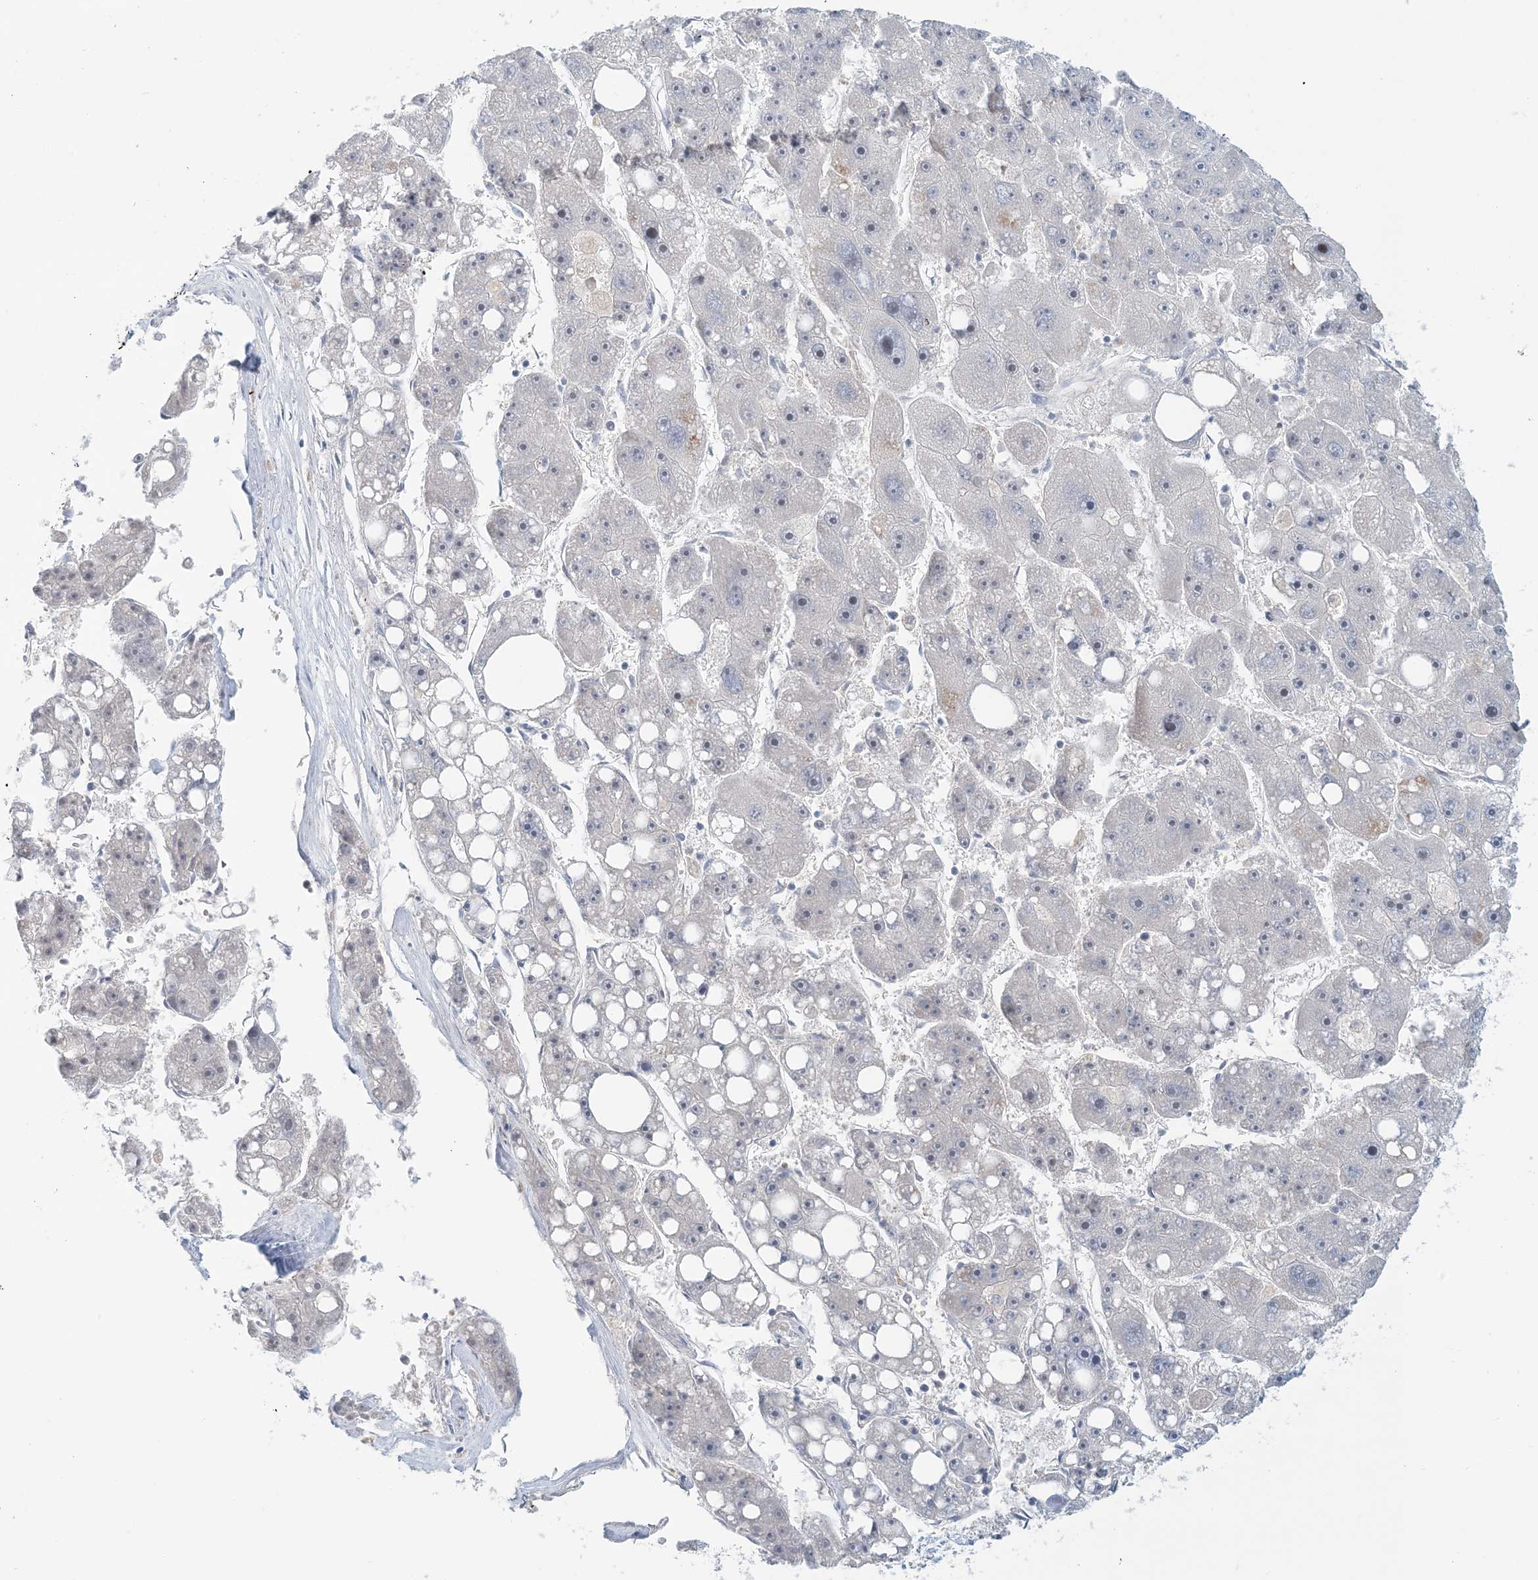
{"staining": {"intensity": "negative", "quantity": "none", "location": "none"}, "tissue": "liver cancer", "cell_type": "Tumor cells", "image_type": "cancer", "snomed": [{"axis": "morphology", "description": "Carcinoma, Hepatocellular, NOS"}, {"axis": "topography", "description": "Liver"}], "caption": "Liver cancer (hepatocellular carcinoma) was stained to show a protein in brown. There is no significant expression in tumor cells. The staining is performed using DAB brown chromogen with nuclei counter-stained in using hematoxylin.", "gene": "ATP13A2", "patient": {"sex": "female", "age": 61}}